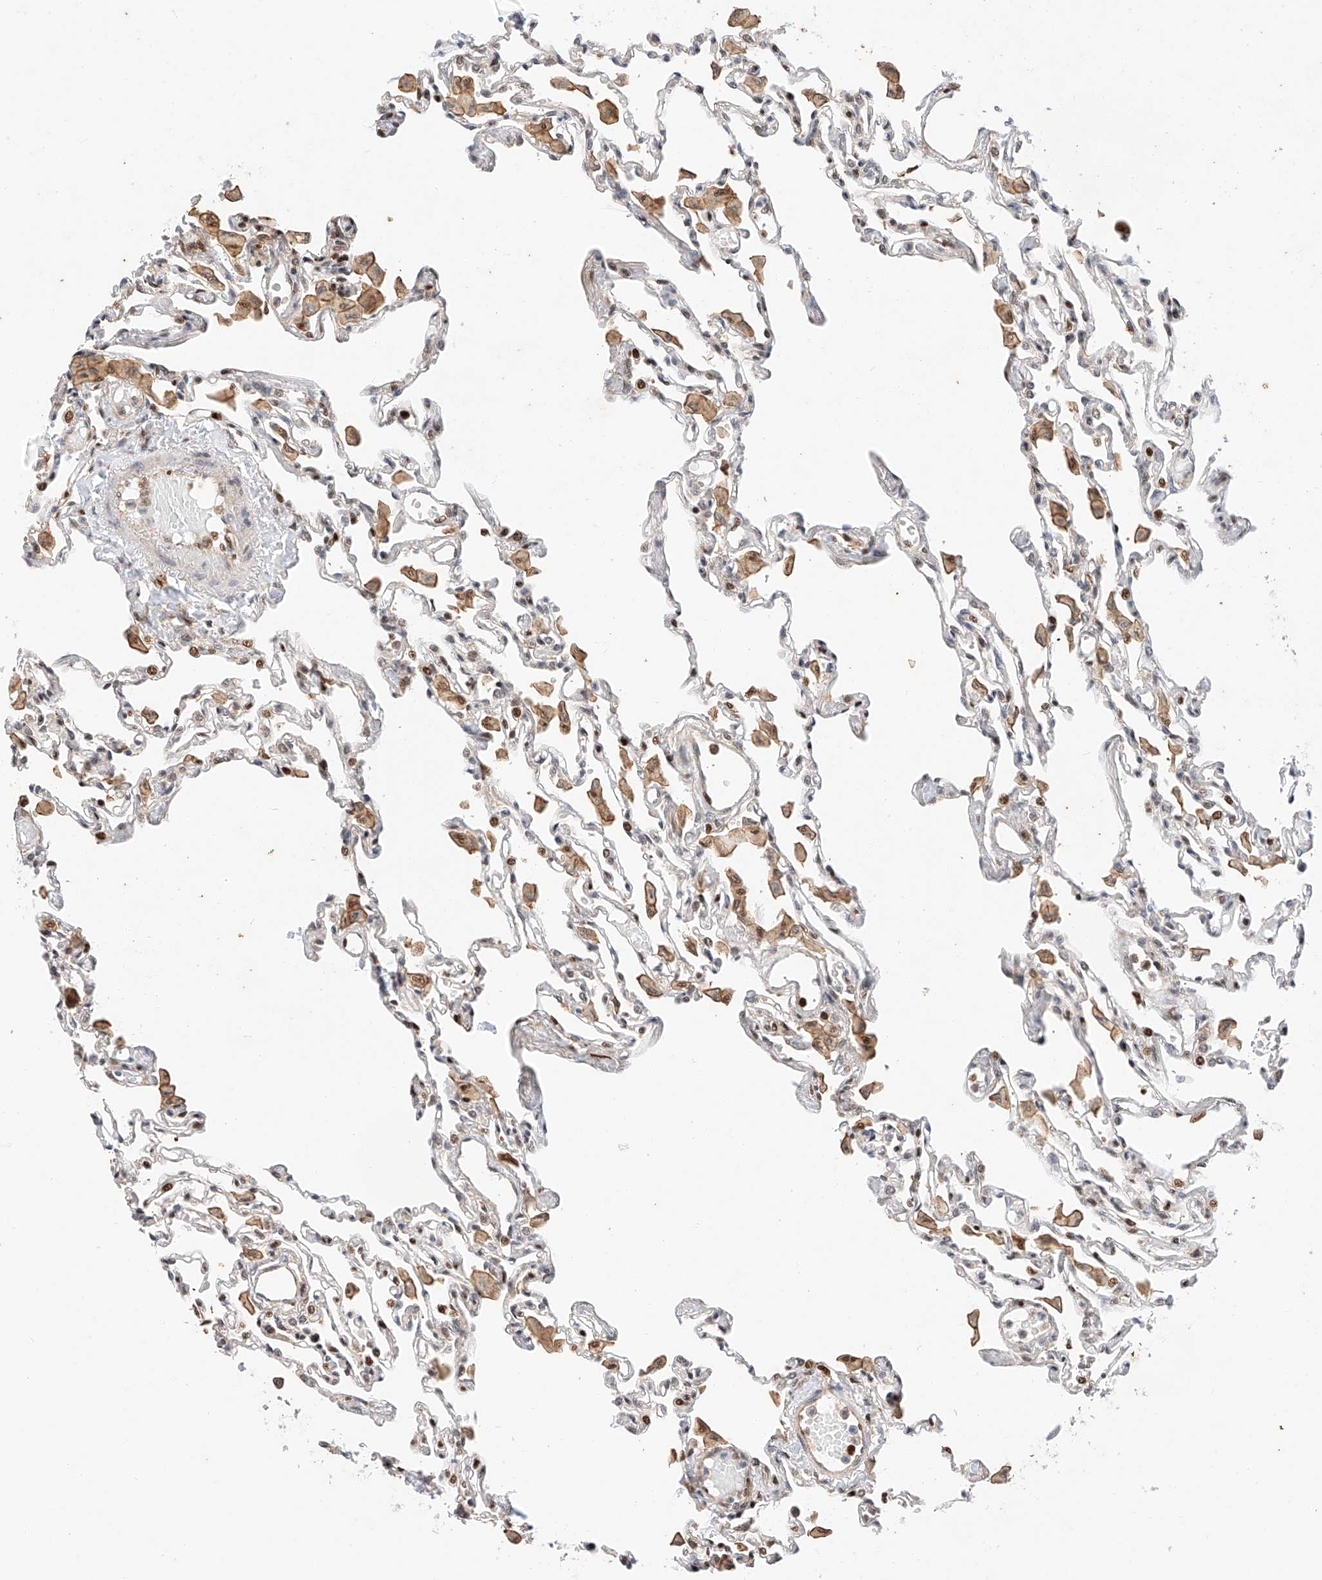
{"staining": {"intensity": "moderate", "quantity": "<25%", "location": "nuclear"}, "tissue": "lung", "cell_type": "Alveolar cells", "image_type": "normal", "snomed": [{"axis": "morphology", "description": "Normal tissue, NOS"}, {"axis": "topography", "description": "Bronchus"}, {"axis": "topography", "description": "Lung"}], "caption": "This image shows IHC staining of unremarkable lung, with low moderate nuclear positivity in about <25% of alveolar cells.", "gene": "HDAC9", "patient": {"sex": "female", "age": 49}}